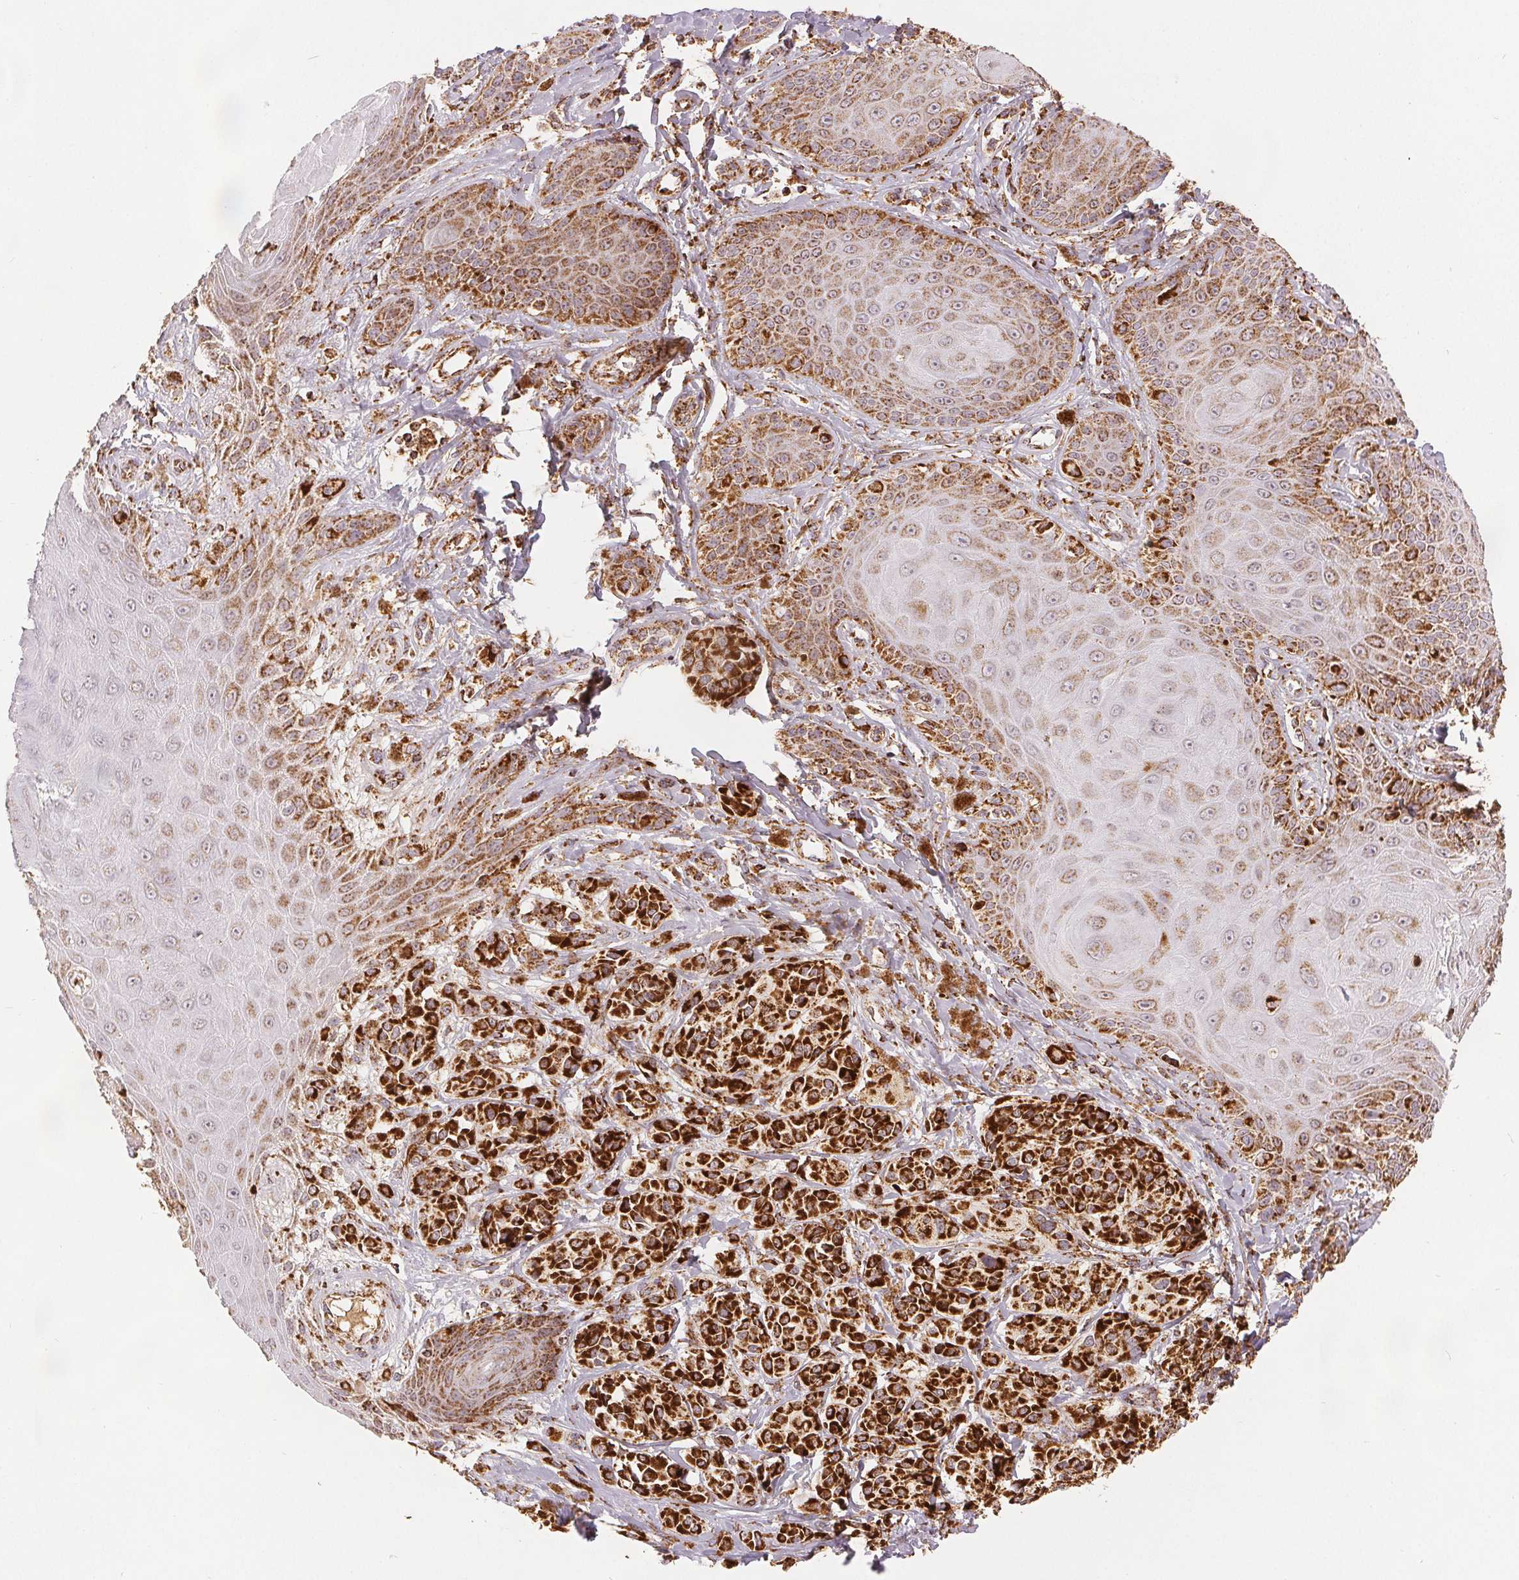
{"staining": {"intensity": "strong", "quantity": ">75%", "location": "cytoplasmic/membranous"}, "tissue": "melanoma", "cell_type": "Tumor cells", "image_type": "cancer", "snomed": [{"axis": "morphology", "description": "Malignant melanoma, NOS"}, {"axis": "topography", "description": "Skin"}], "caption": "IHC staining of malignant melanoma, which exhibits high levels of strong cytoplasmic/membranous expression in about >75% of tumor cells indicating strong cytoplasmic/membranous protein staining. The staining was performed using DAB (brown) for protein detection and nuclei were counterstained in hematoxylin (blue).", "gene": "SDHB", "patient": {"sex": "female", "age": 80}}